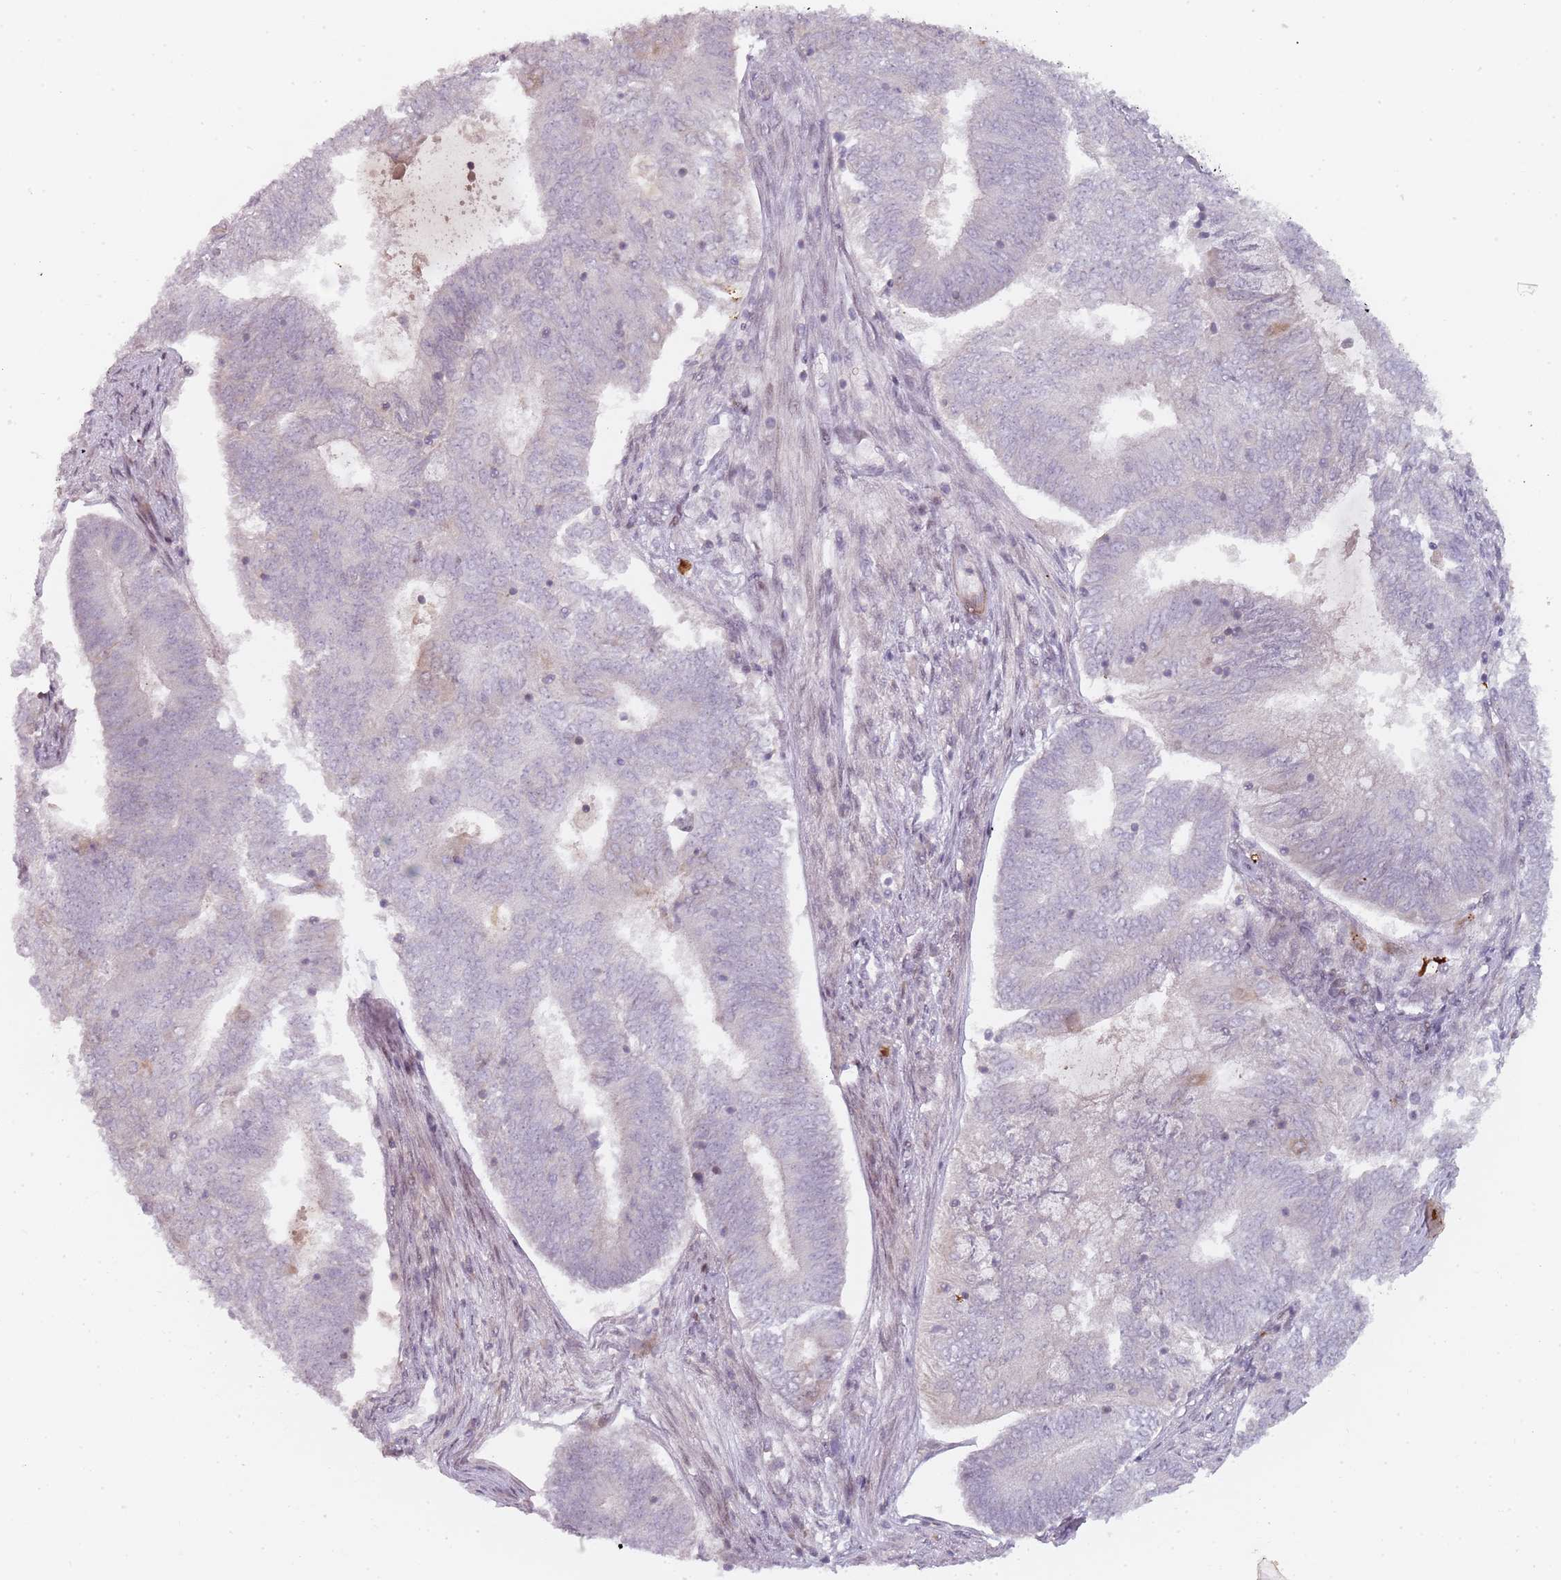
{"staining": {"intensity": "negative", "quantity": "none", "location": "none"}, "tissue": "endometrial cancer", "cell_type": "Tumor cells", "image_type": "cancer", "snomed": [{"axis": "morphology", "description": "Adenocarcinoma, NOS"}, {"axis": "topography", "description": "Endometrium"}], "caption": "Tumor cells are negative for brown protein staining in endometrial adenocarcinoma.", "gene": "RPS6KA2", "patient": {"sex": "female", "age": 62}}